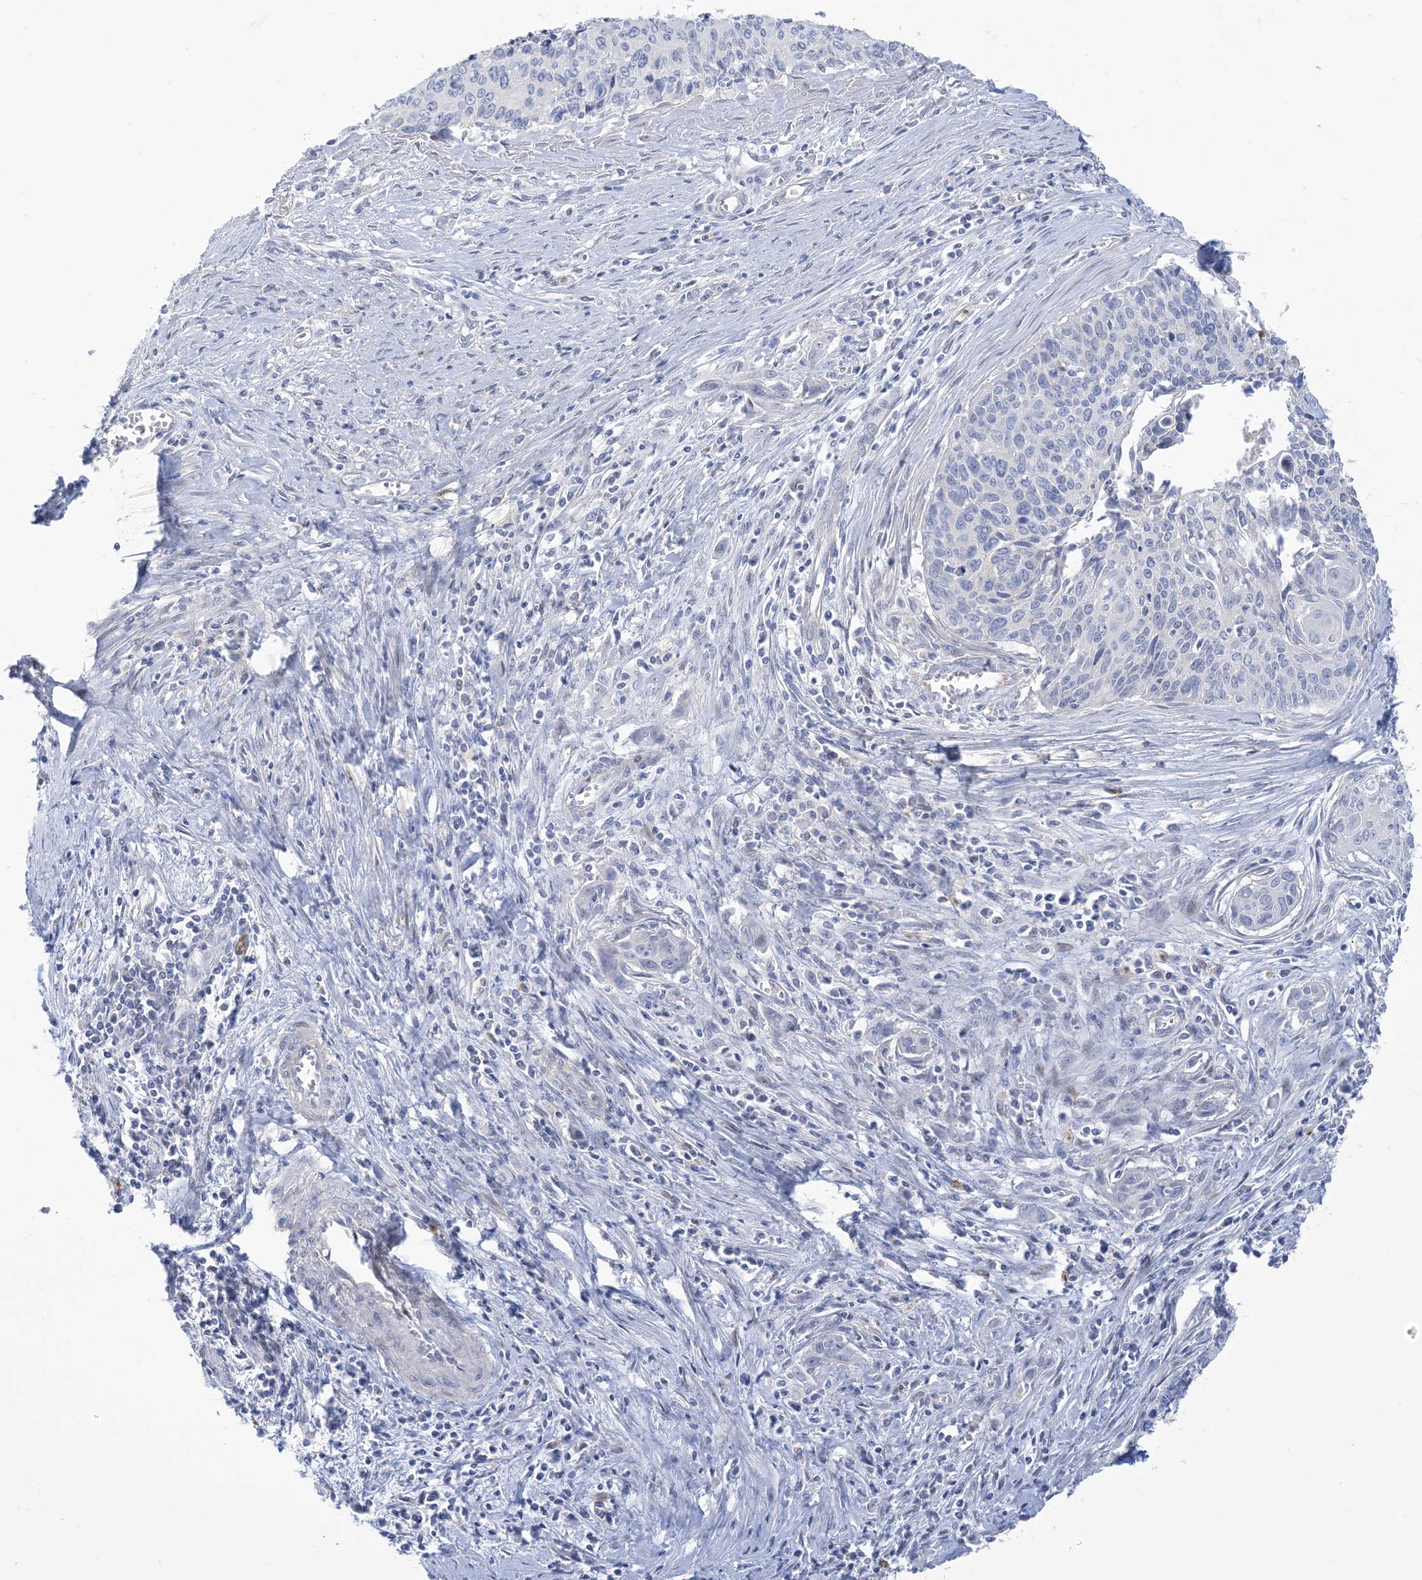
{"staining": {"intensity": "negative", "quantity": "none", "location": "none"}, "tissue": "cervical cancer", "cell_type": "Tumor cells", "image_type": "cancer", "snomed": [{"axis": "morphology", "description": "Squamous cell carcinoma, NOS"}, {"axis": "topography", "description": "Cervix"}], "caption": "Immunohistochemical staining of human cervical cancer (squamous cell carcinoma) demonstrates no significant staining in tumor cells.", "gene": "MTHFD2L", "patient": {"sex": "female", "age": 55}}